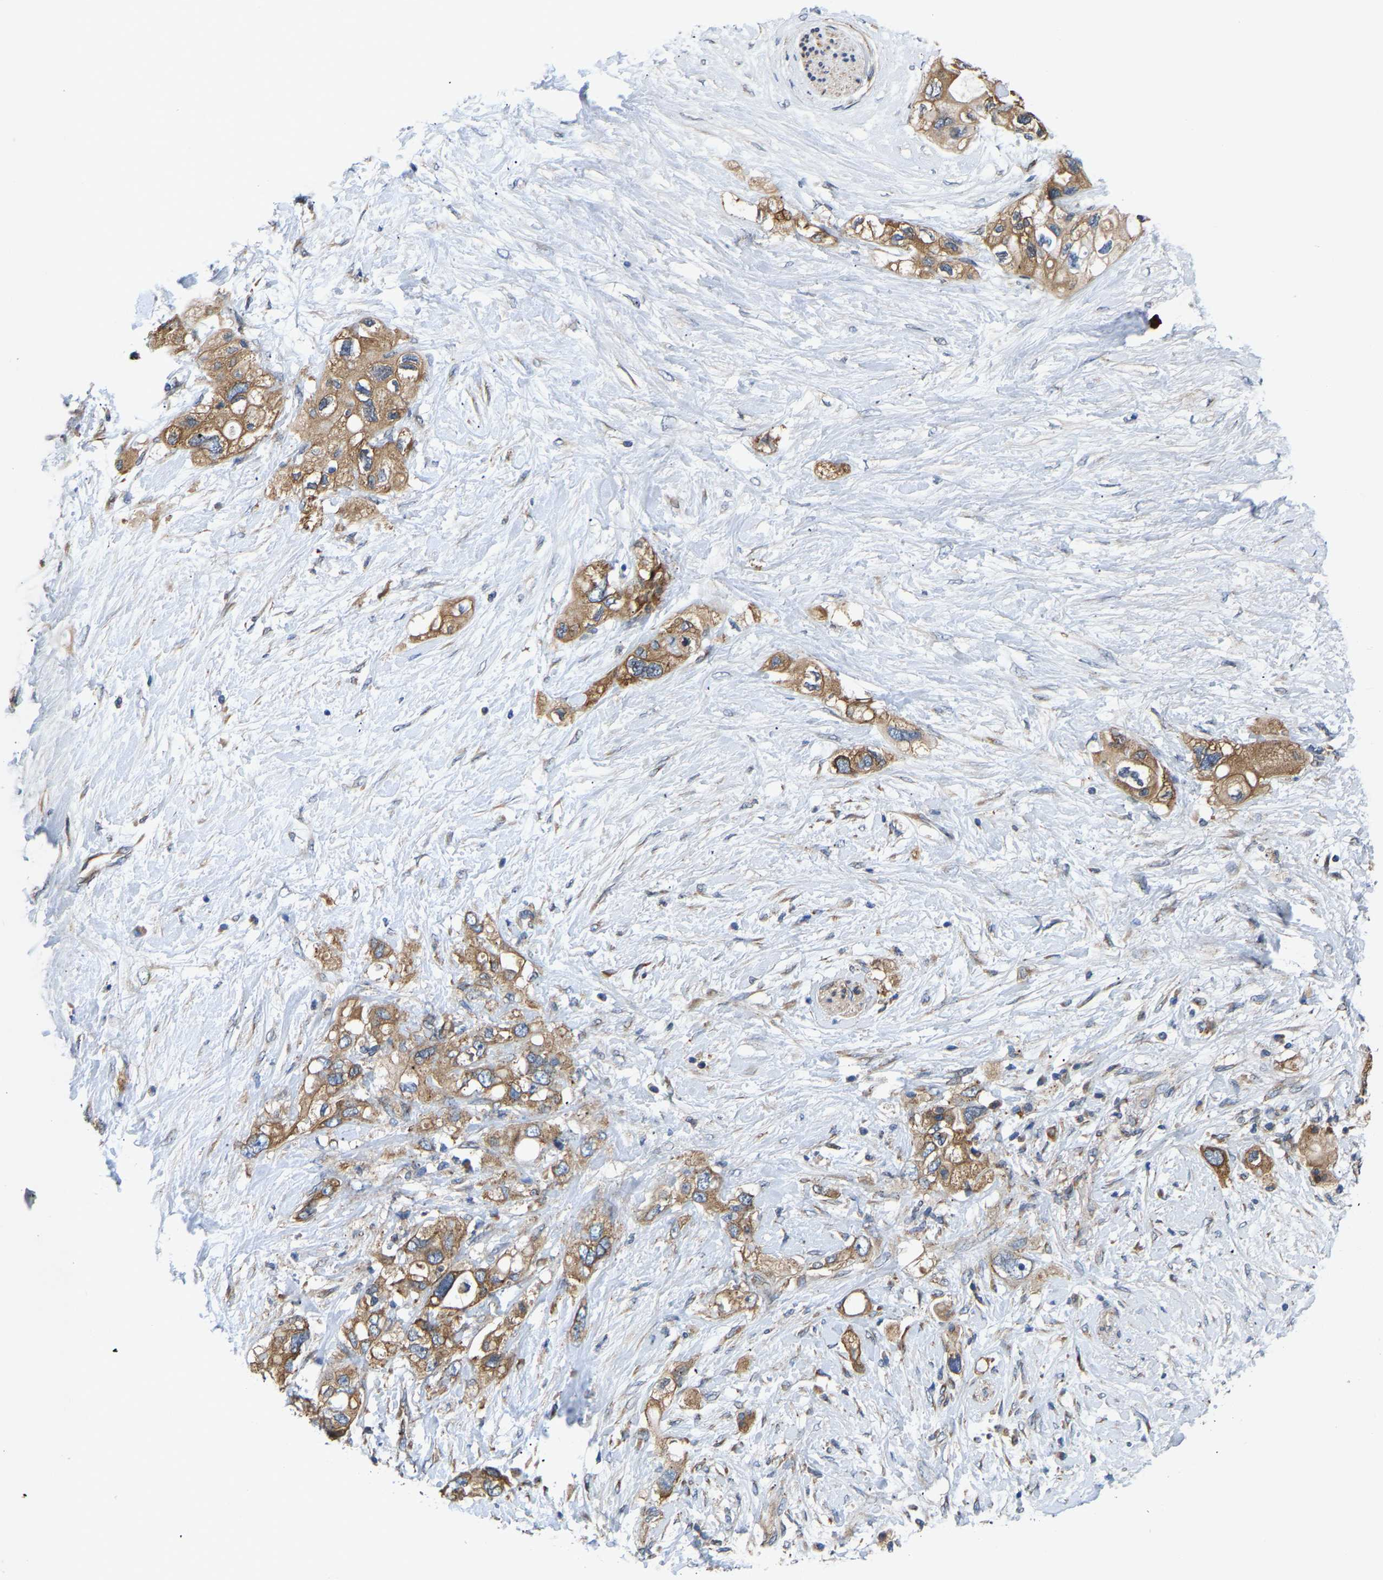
{"staining": {"intensity": "strong", "quantity": ">75%", "location": "cytoplasmic/membranous"}, "tissue": "pancreatic cancer", "cell_type": "Tumor cells", "image_type": "cancer", "snomed": [{"axis": "morphology", "description": "Adenocarcinoma, NOS"}, {"axis": "topography", "description": "Pancreas"}], "caption": "Brown immunohistochemical staining in human pancreatic adenocarcinoma reveals strong cytoplasmic/membranous expression in approximately >75% of tumor cells.", "gene": "ARL6IP5", "patient": {"sex": "female", "age": 56}}